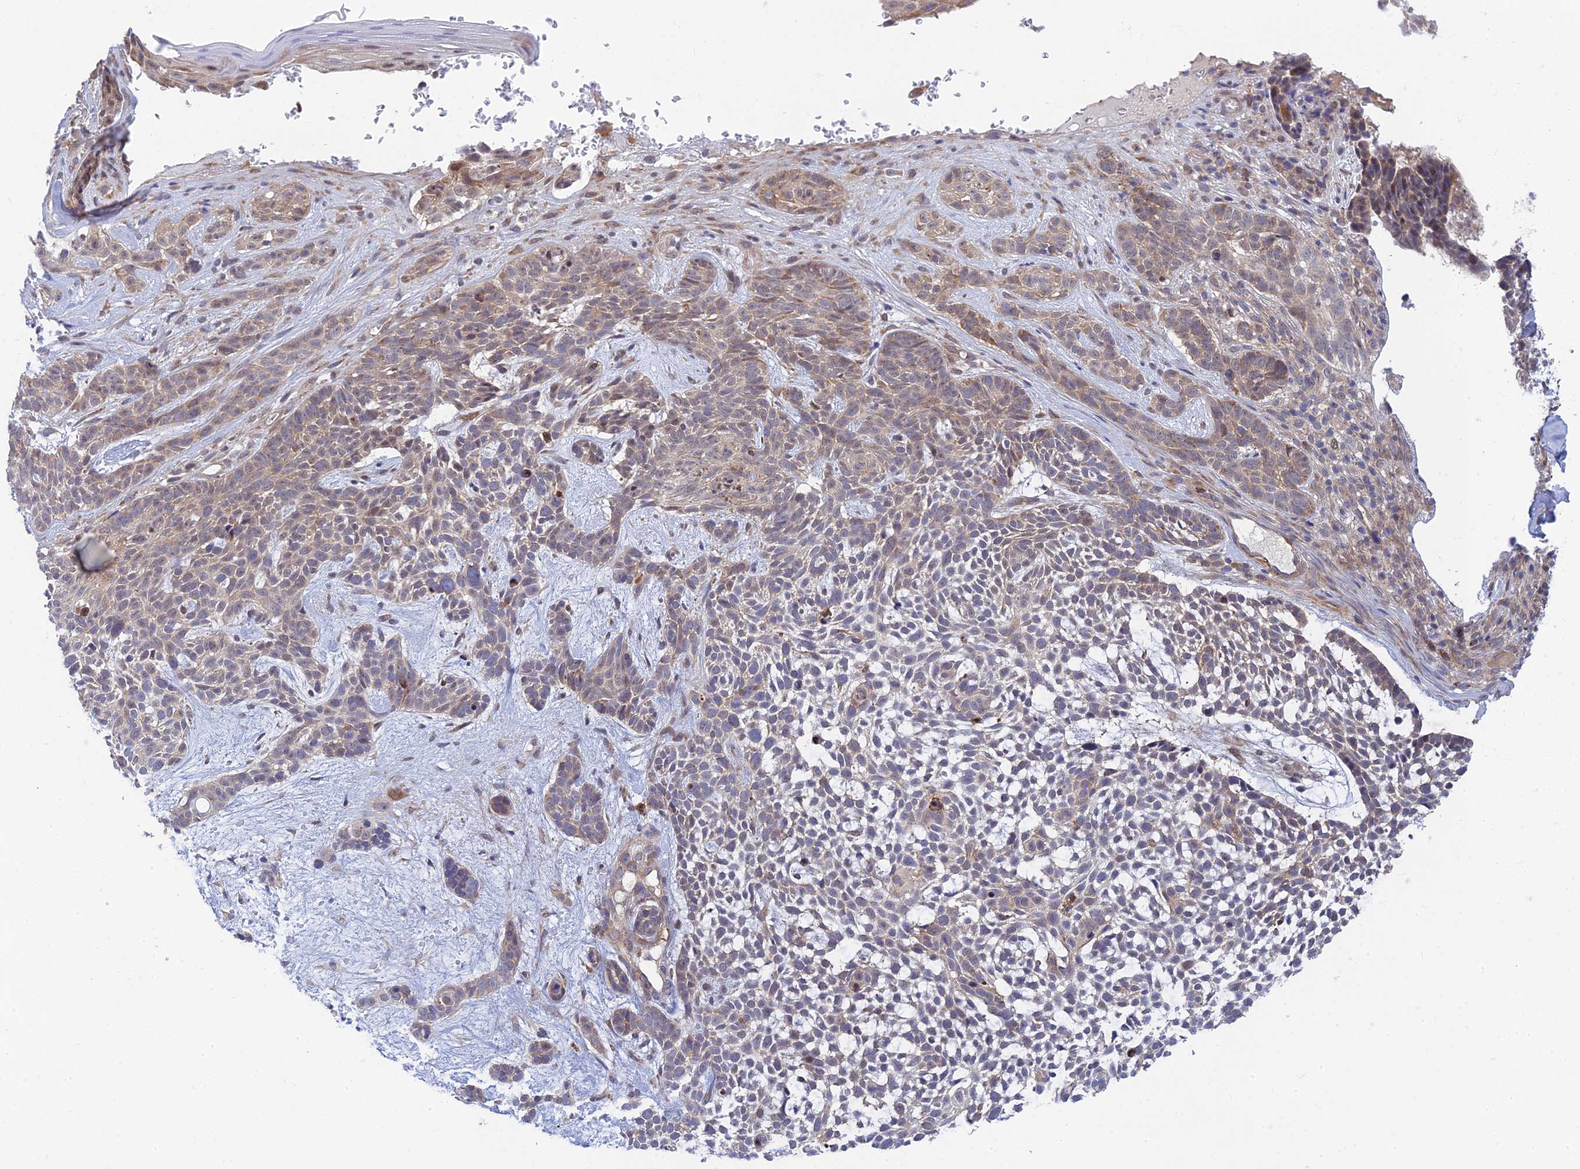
{"staining": {"intensity": "weak", "quantity": "25%-75%", "location": "cytoplasmic/membranous"}, "tissue": "skin cancer", "cell_type": "Tumor cells", "image_type": "cancer", "snomed": [{"axis": "morphology", "description": "Basal cell carcinoma"}, {"axis": "topography", "description": "Skin"}], "caption": "This micrograph shows immunohistochemistry (IHC) staining of human skin basal cell carcinoma, with low weak cytoplasmic/membranous positivity in about 25%-75% of tumor cells.", "gene": "INCA1", "patient": {"sex": "male", "age": 71}}